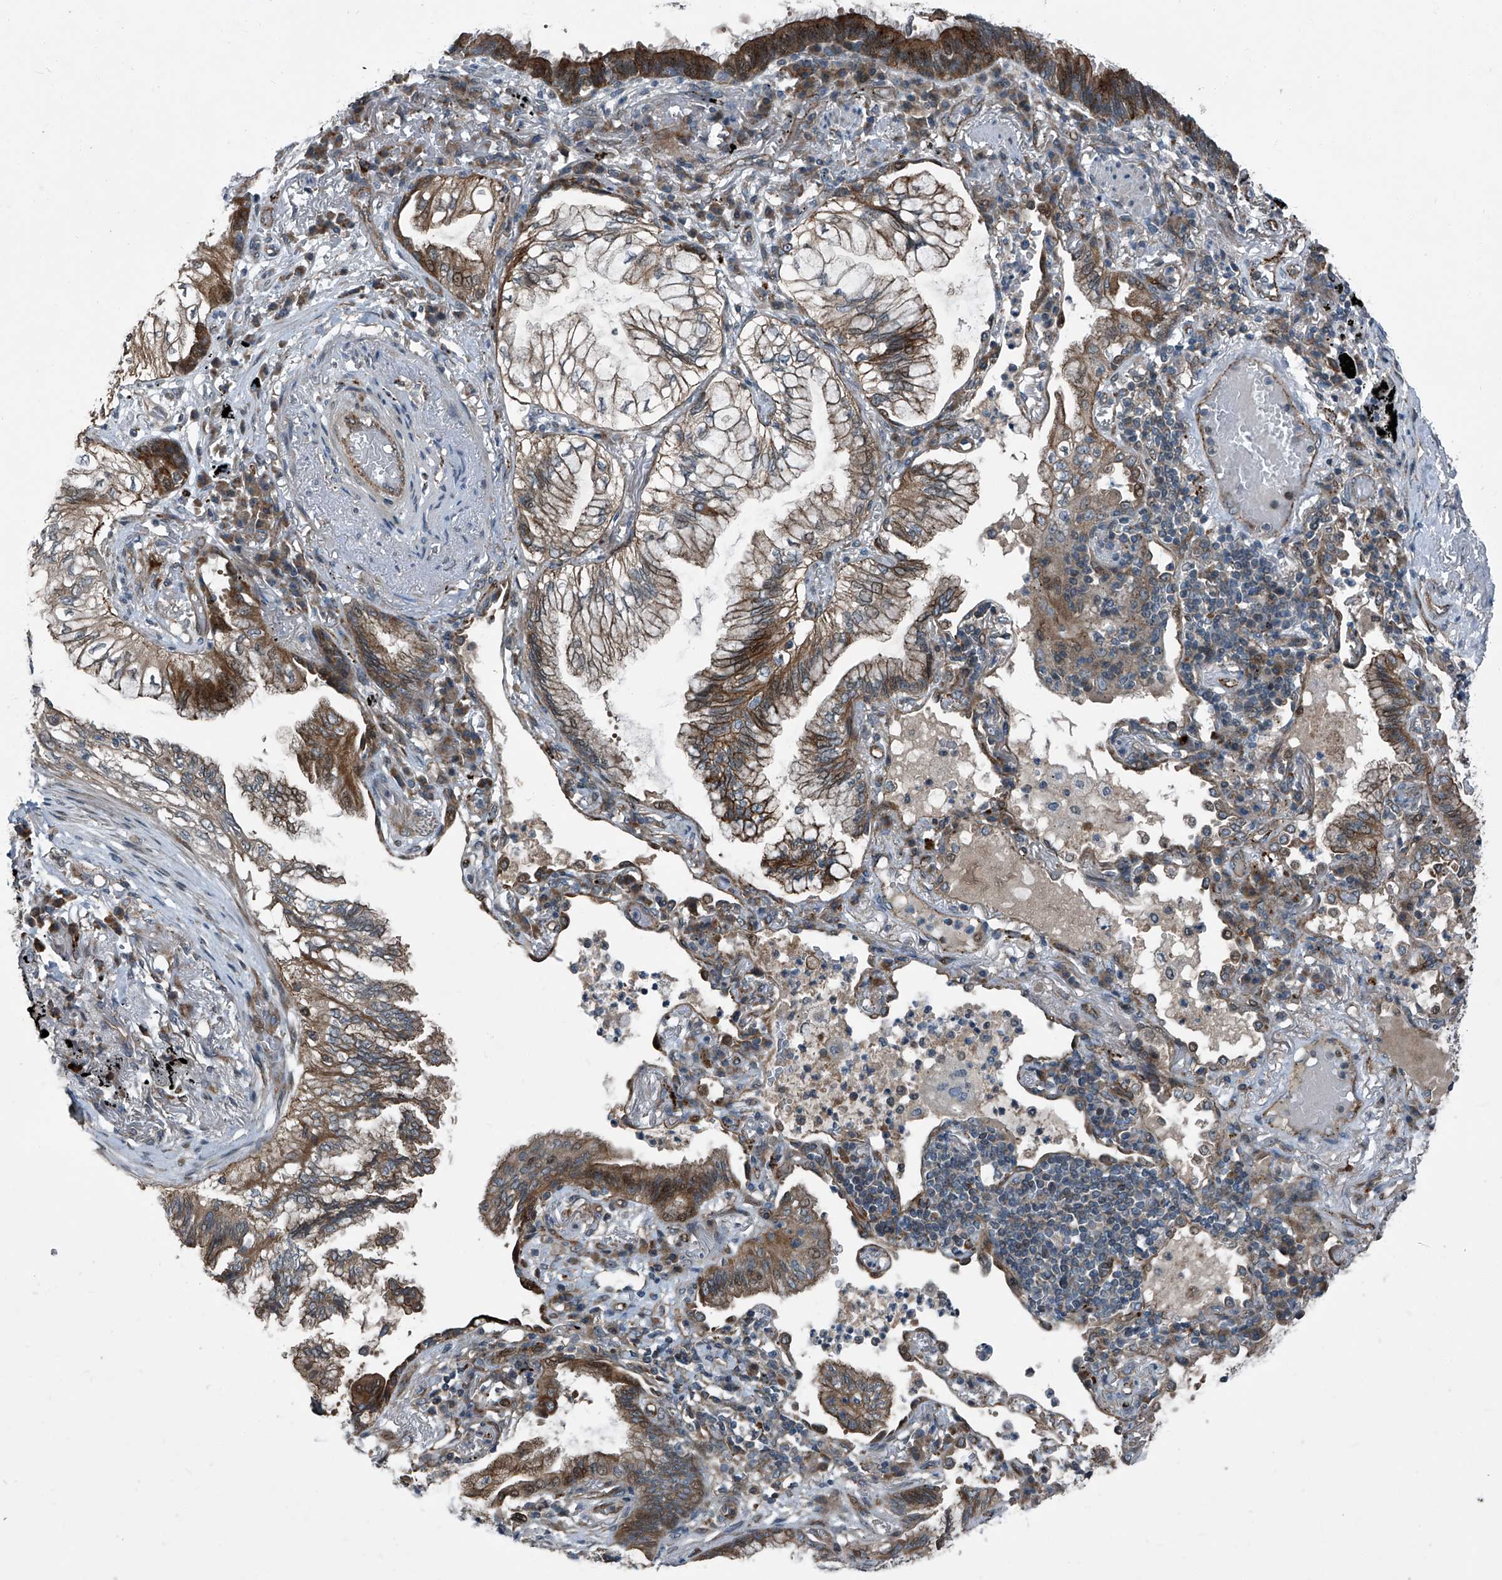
{"staining": {"intensity": "moderate", "quantity": "25%-75%", "location": "cytoplasmic/membranous,nuclear"}, "tissue": "lung cancer", "cell_type": "Tumor cells", "image_type": "cancer", "snomed": [{"axis": "morphology", "description": "Adenocarcinoma, NOS"}, {"axis": "topography", "description": "Lung"}], "caption": "Human lung adenocarcinoma stained with a brown dye exhibits moderate cytoplasmic/membranous and nuclear positive expression in approximately 25%-75% of tumor cells.", "gene": "SENP2", "patient": {"sex": "female", "age": 70}}